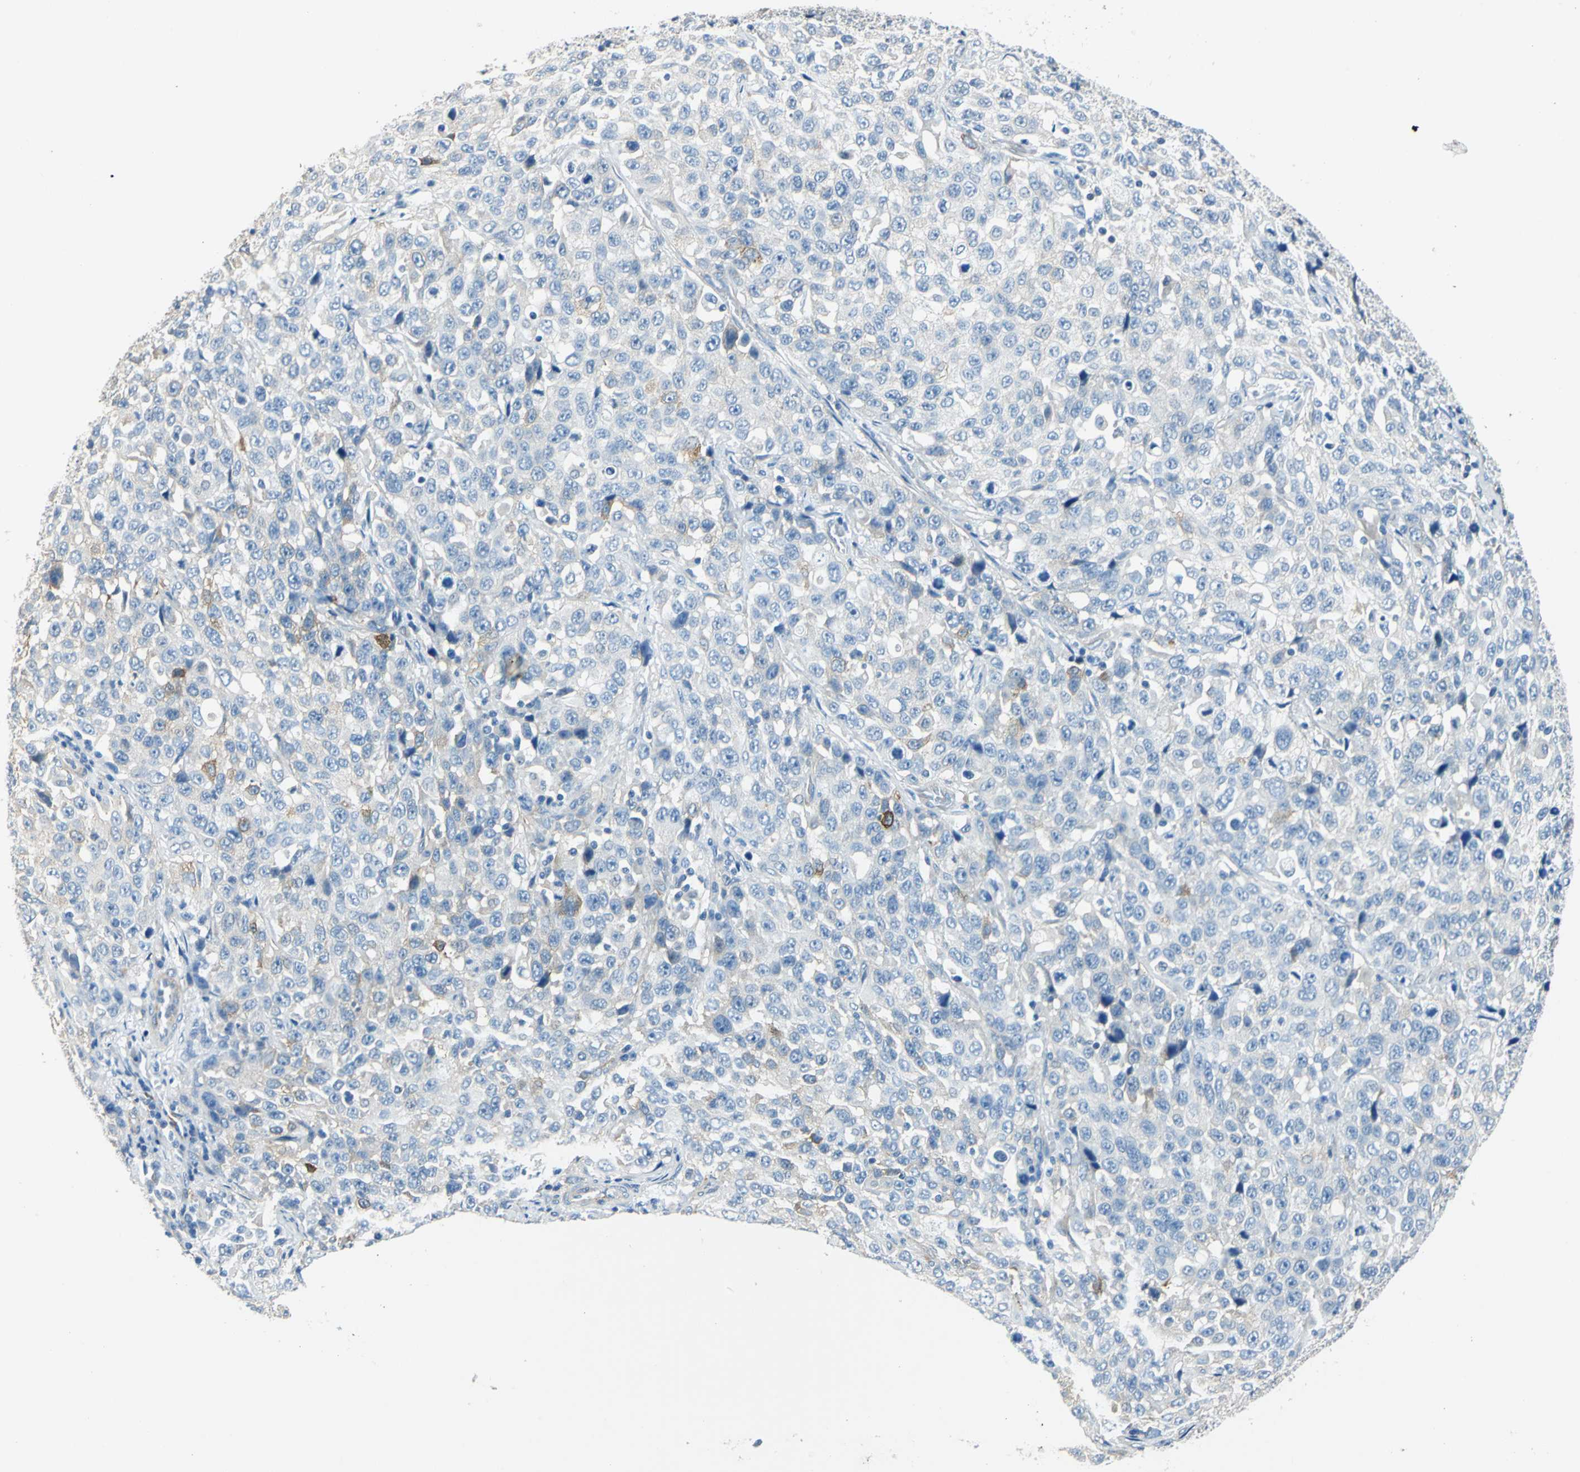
{"staining": {"intensity": "negative", "quantity": "none", "location": "none"}, "tissue": "stomach cancer", "cell_type": "Tumor cells", "image_type": "cancer", "snomed": [{"axis": "morphology", "description": "Normal tissue, NOS"}, {"axis": "morphology", "description": "Adenocarcinoma, NOS"}, {"axis": "topography", "description": "Stomach"}], "caption": "Immunohistochemistry (IHC) of stomach cancer reveals no staining in tumor cells.", "gene": "AKAP12", "patient": {"sex": "male", "age": 48}}